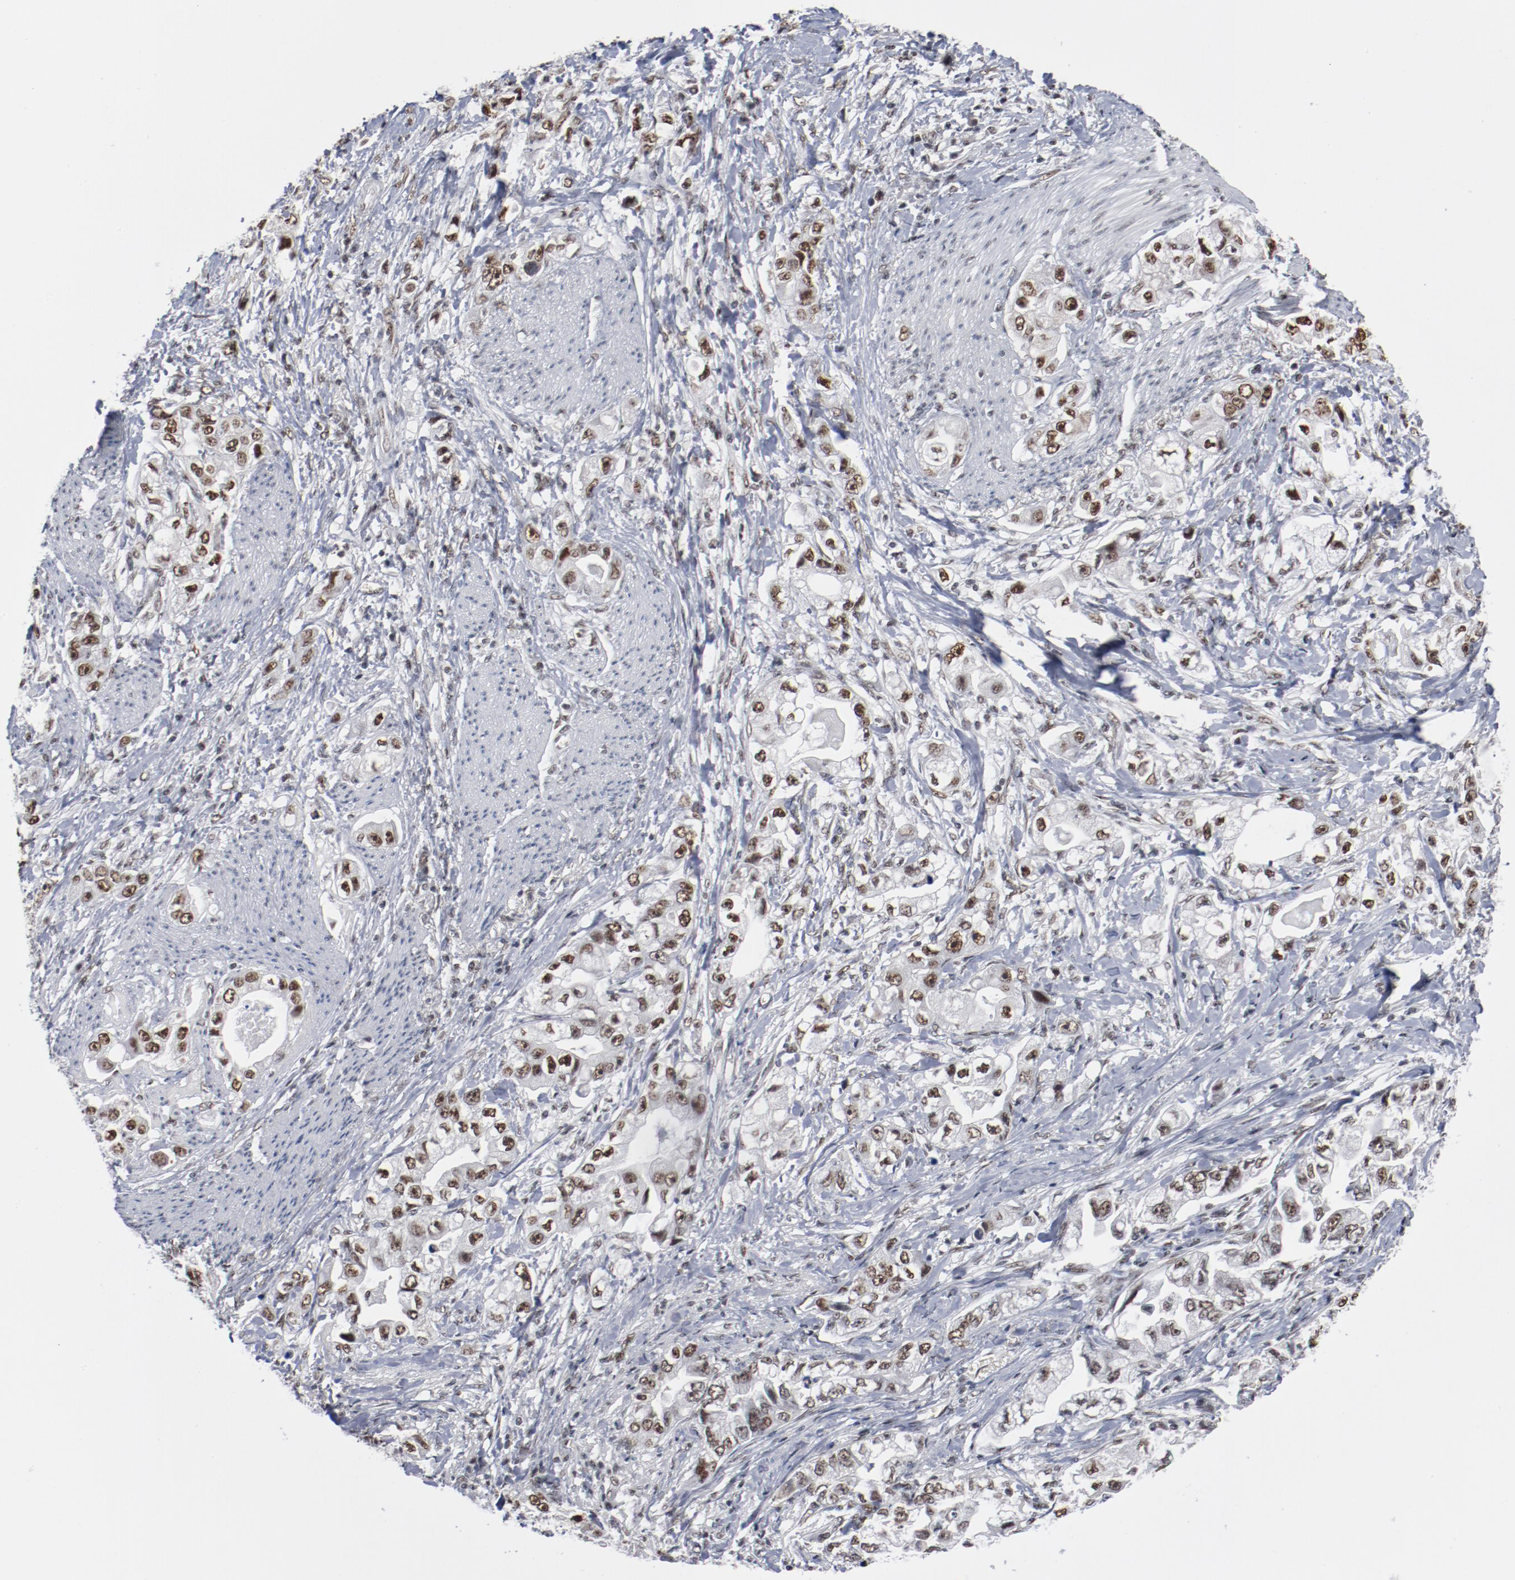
{"staining": {"intensity": "moderate", "quantity": ">75%", "location": "nuclear"}, "tissue": "stomach cancer", "cell_type": "Tumor cells", "image_type": "cancer", "snomed": [{"axis": "morphology", "description": "Adenocarcinoma, NOS"}, {"axis": "topography", "description": "Stomach, lower"}], "caption": "A high-resolution photomicrograph shows immunohistochemistry (IHC) staining of stomach adenocarcinoma, which shows moderate nuclear positivity in about >75% of tumor cells.", "gene": "BUB3", "patient": {"sex": "female", "age": 93}}